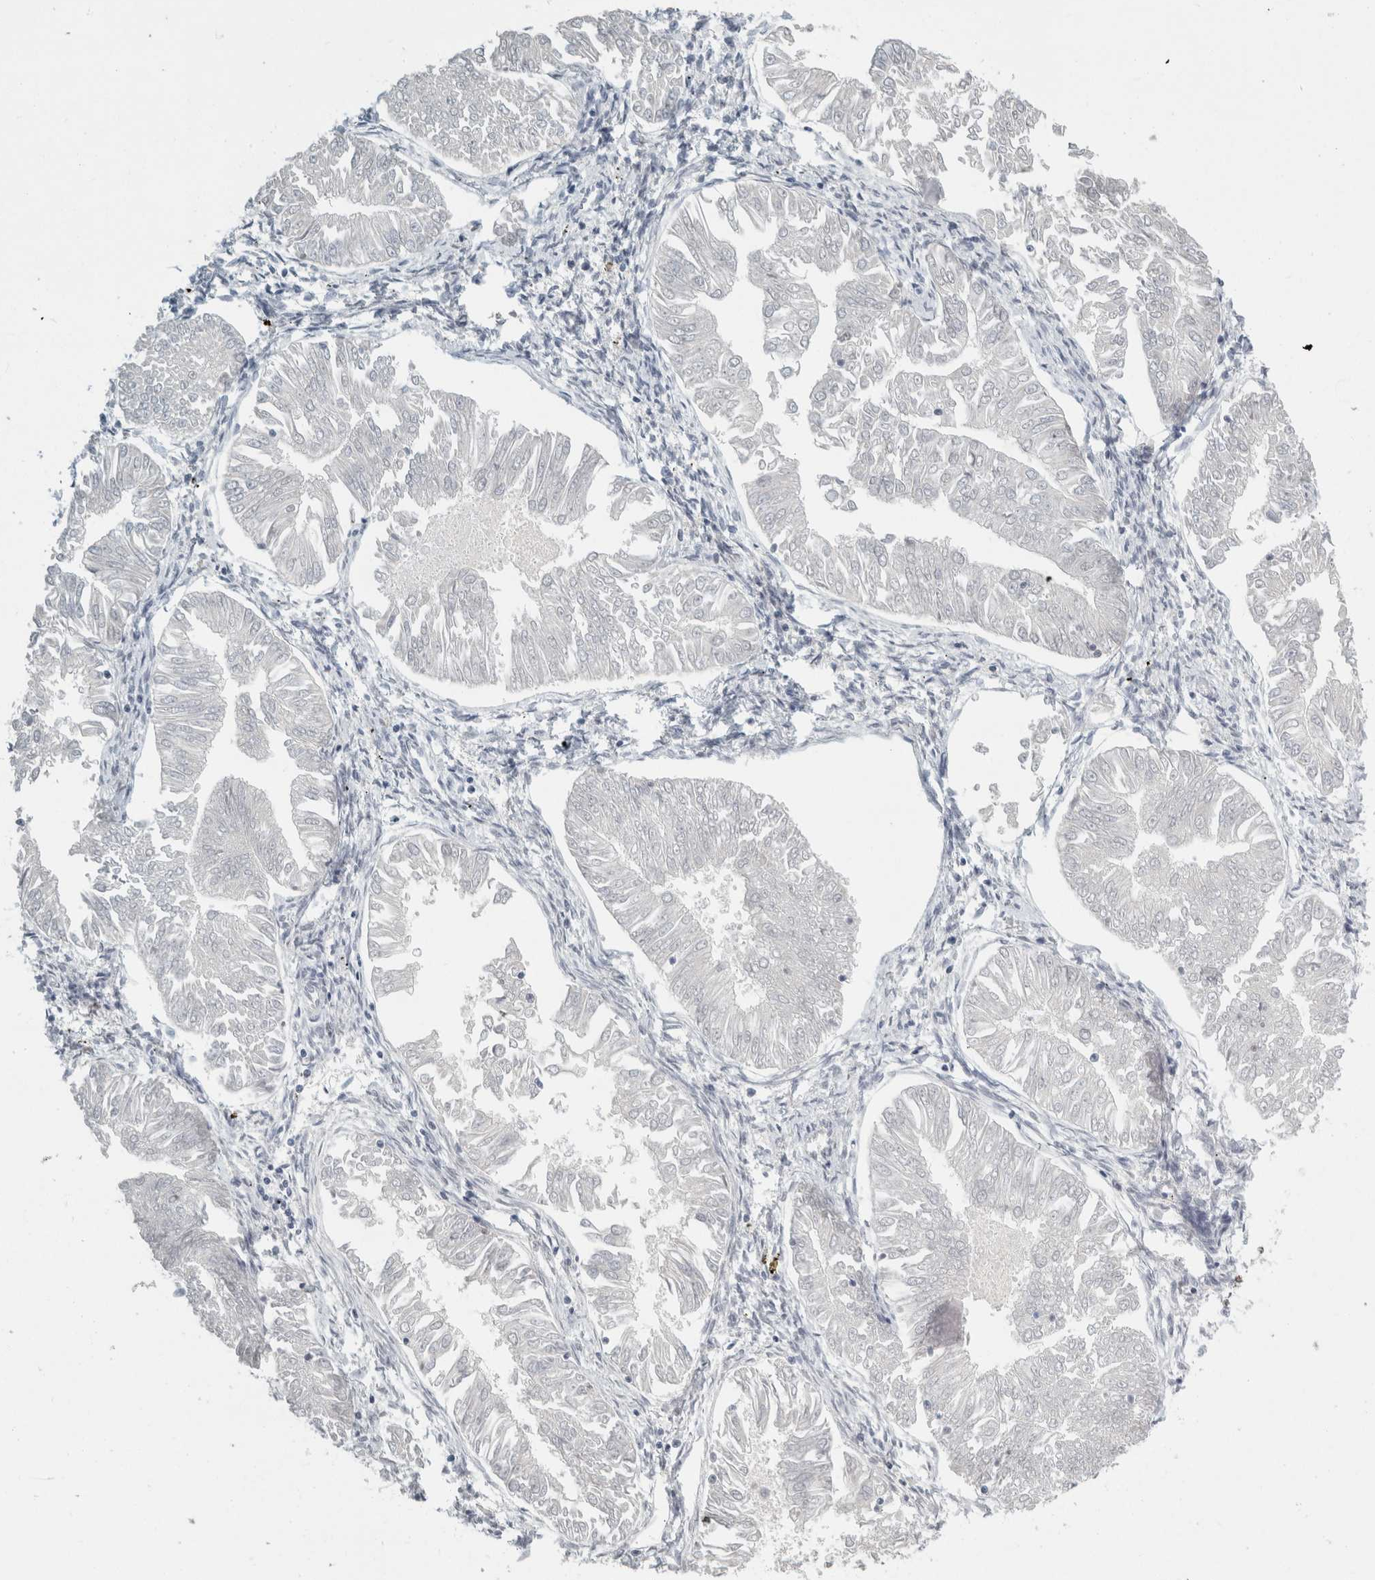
{"staining": {"intensity": "negative", "quantity": "none", "location": "none"}, "tissue": "endometrial cancer", "cell_type": "Tumor cells", "image_type": "cancer", "snomed": [{"axis": "morphology", "description": "Adenocarcinoma, NOS"}, {"axis": "topography", "description": "Endometrium"}], "caption": "A histopathology image of adenocarcinoma (endometrial) stained for a protein demonstrates no brown staining in tumor cells.", "gene": "TSPAN8", "patient": {"sex": "female", "age": 53}}